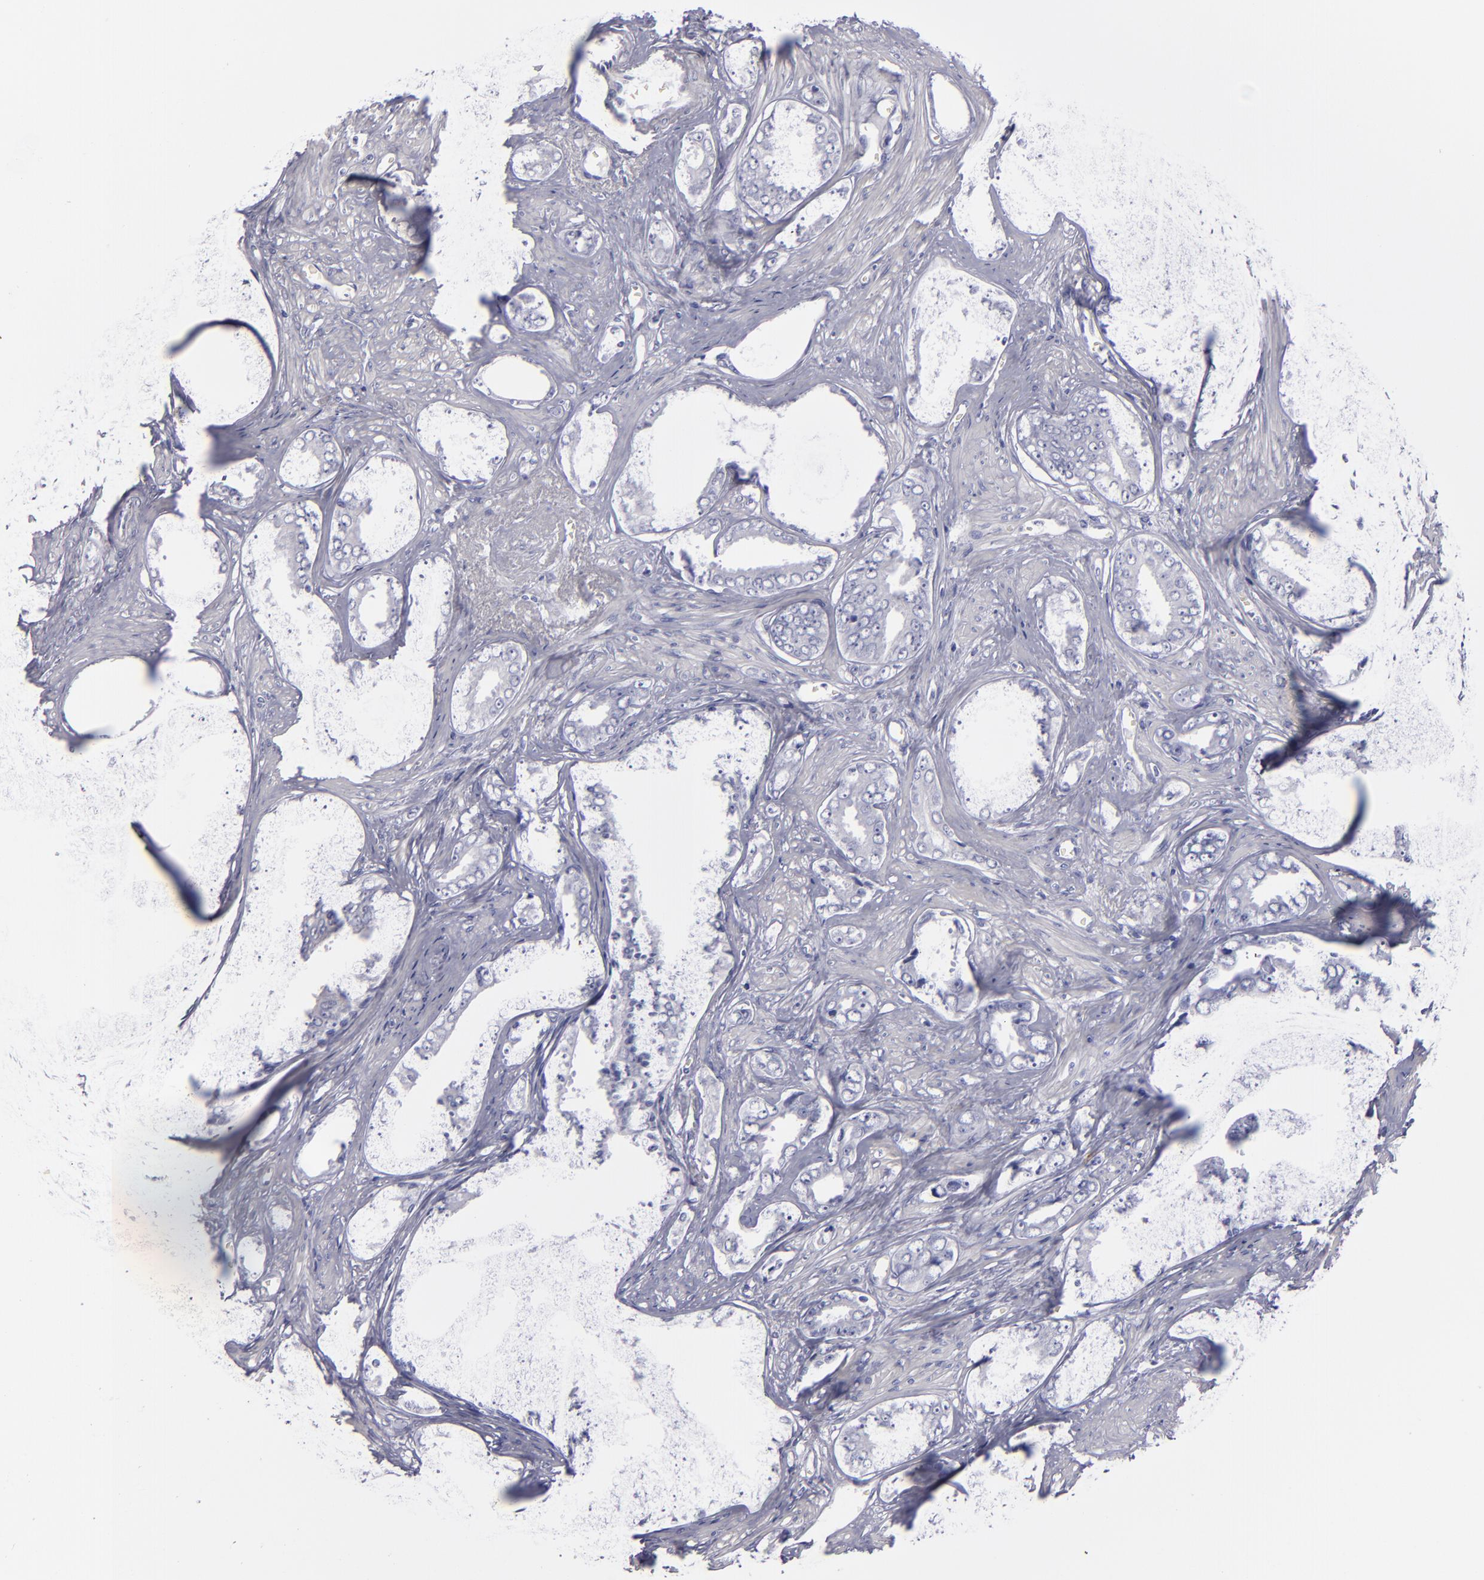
{"staining": {"intensity": "moderate", "quantity": "<25%", "location": "cytoplasmic/membranous"}, "tissue": "prostate cancer", "cell_type": "Tumor cells", "image_type": "cancer", "snomed": [{"axis": "morphology", "description": "Adenocarcinoma, Medium grade"}, {"axis": "topography", "description": "Prostate"}], "caption": "Immunohistochemical staining of human prostate cancer (adenocarcinoma (medium-grade)) shows moderate cytoplasmic/membranous protein staining in about <25% of tumor cells.", "gene": "ANPEP", "patient": {"sex": "male", "age": 79}}